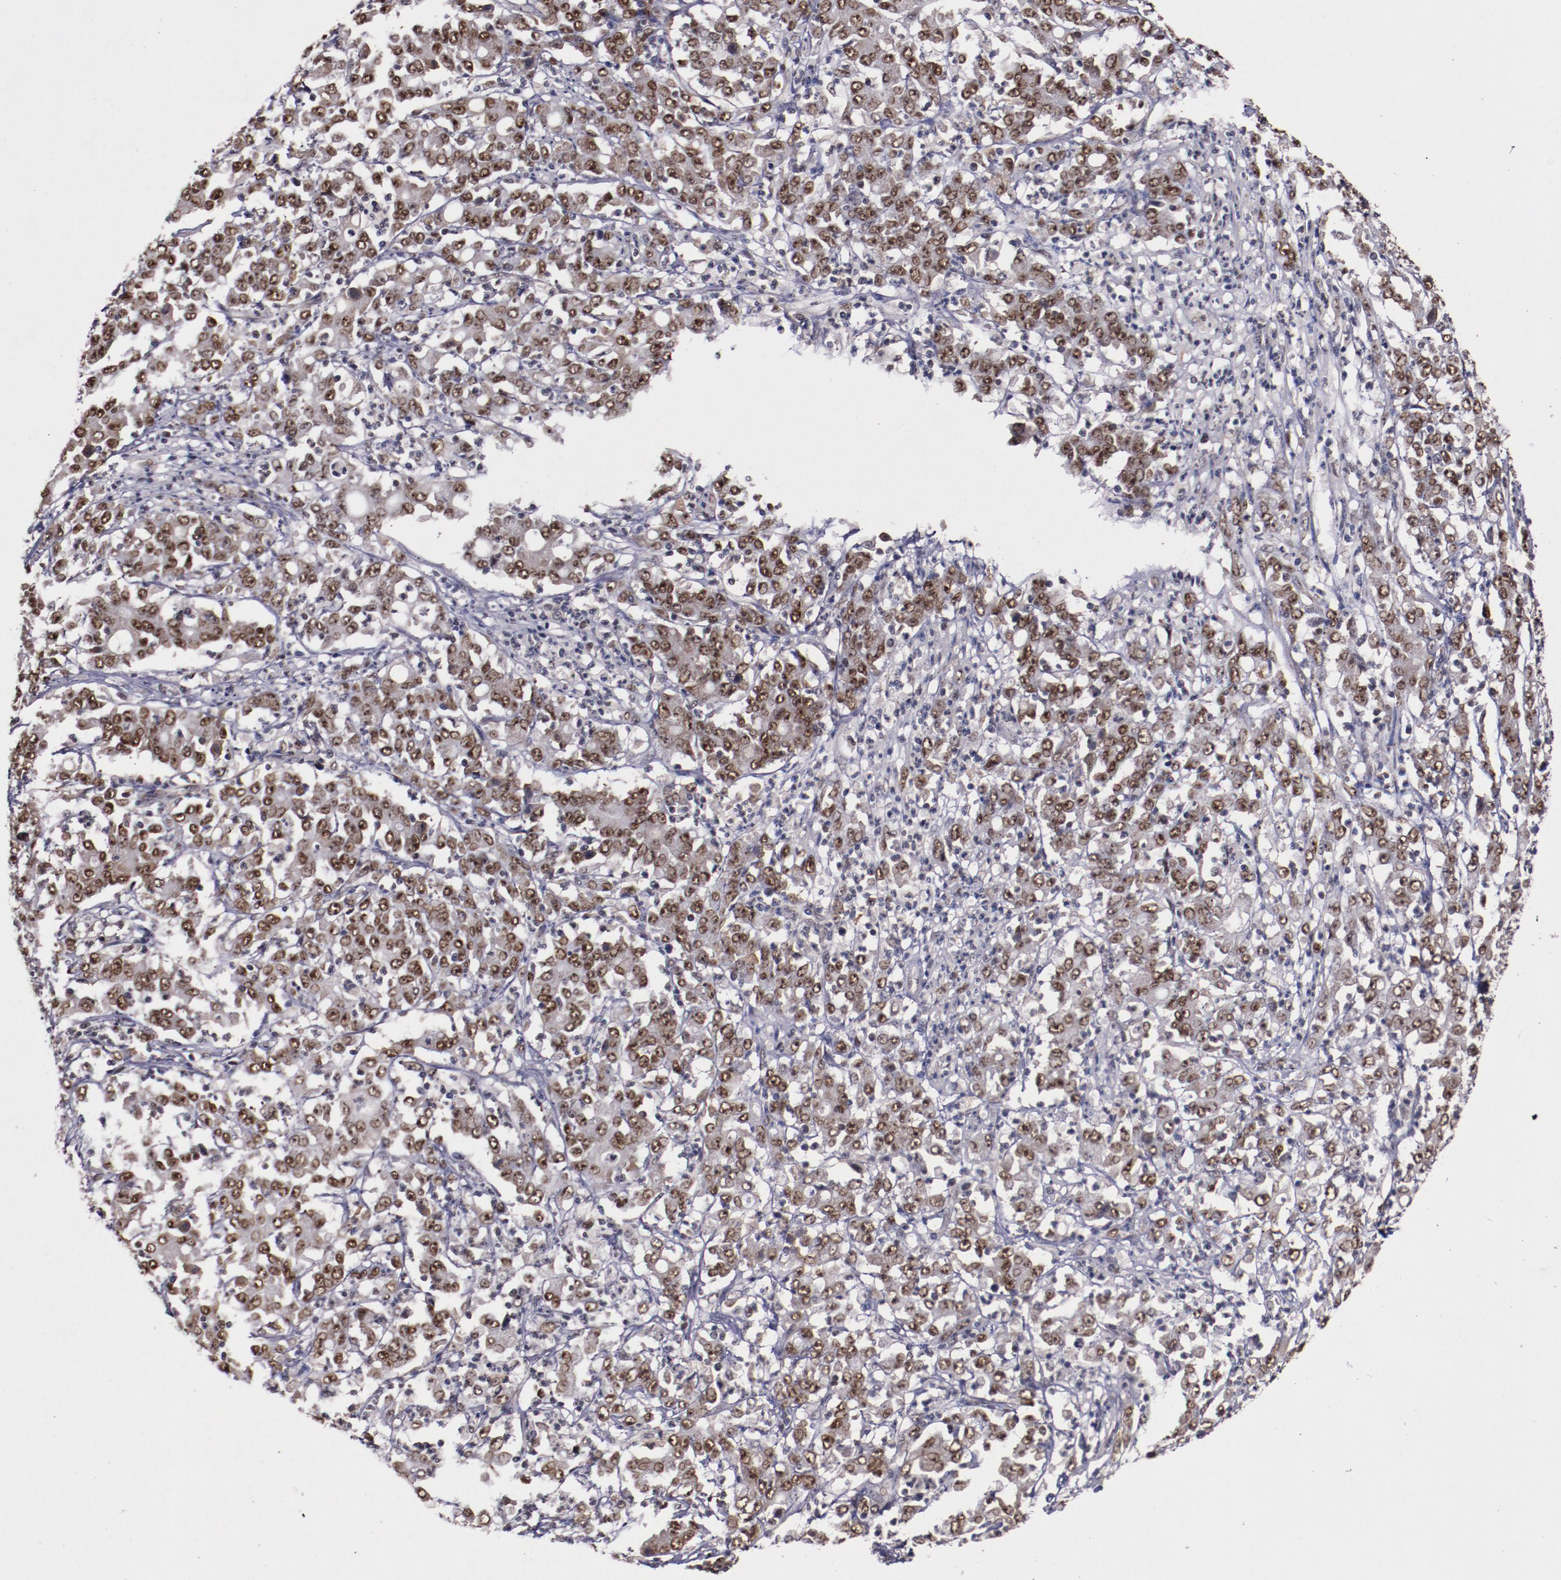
{"staining": {"intensity": "moderate", "quantity": ">75%", "location": "cytoplasmic/membranous,nuclear"}, "tissue": "stomach cancer", "cell_type": "Tumor cells", "image_type": "cancer", "snomed": [{"axis": "morphology", "description": "Adenocarcinoma, NOS"}, {"axis": "topography", "description": "Stomach, lower"}], "caption": "The histopathology image demonstrates staining of stomach adenocarcinoma, revealing moderate cytoplasmic/membranous and nuclear protein expression (brown color) within tumor cells.", "gene": "CHEK2", "patient": {"sex": "female", "age": 71}}